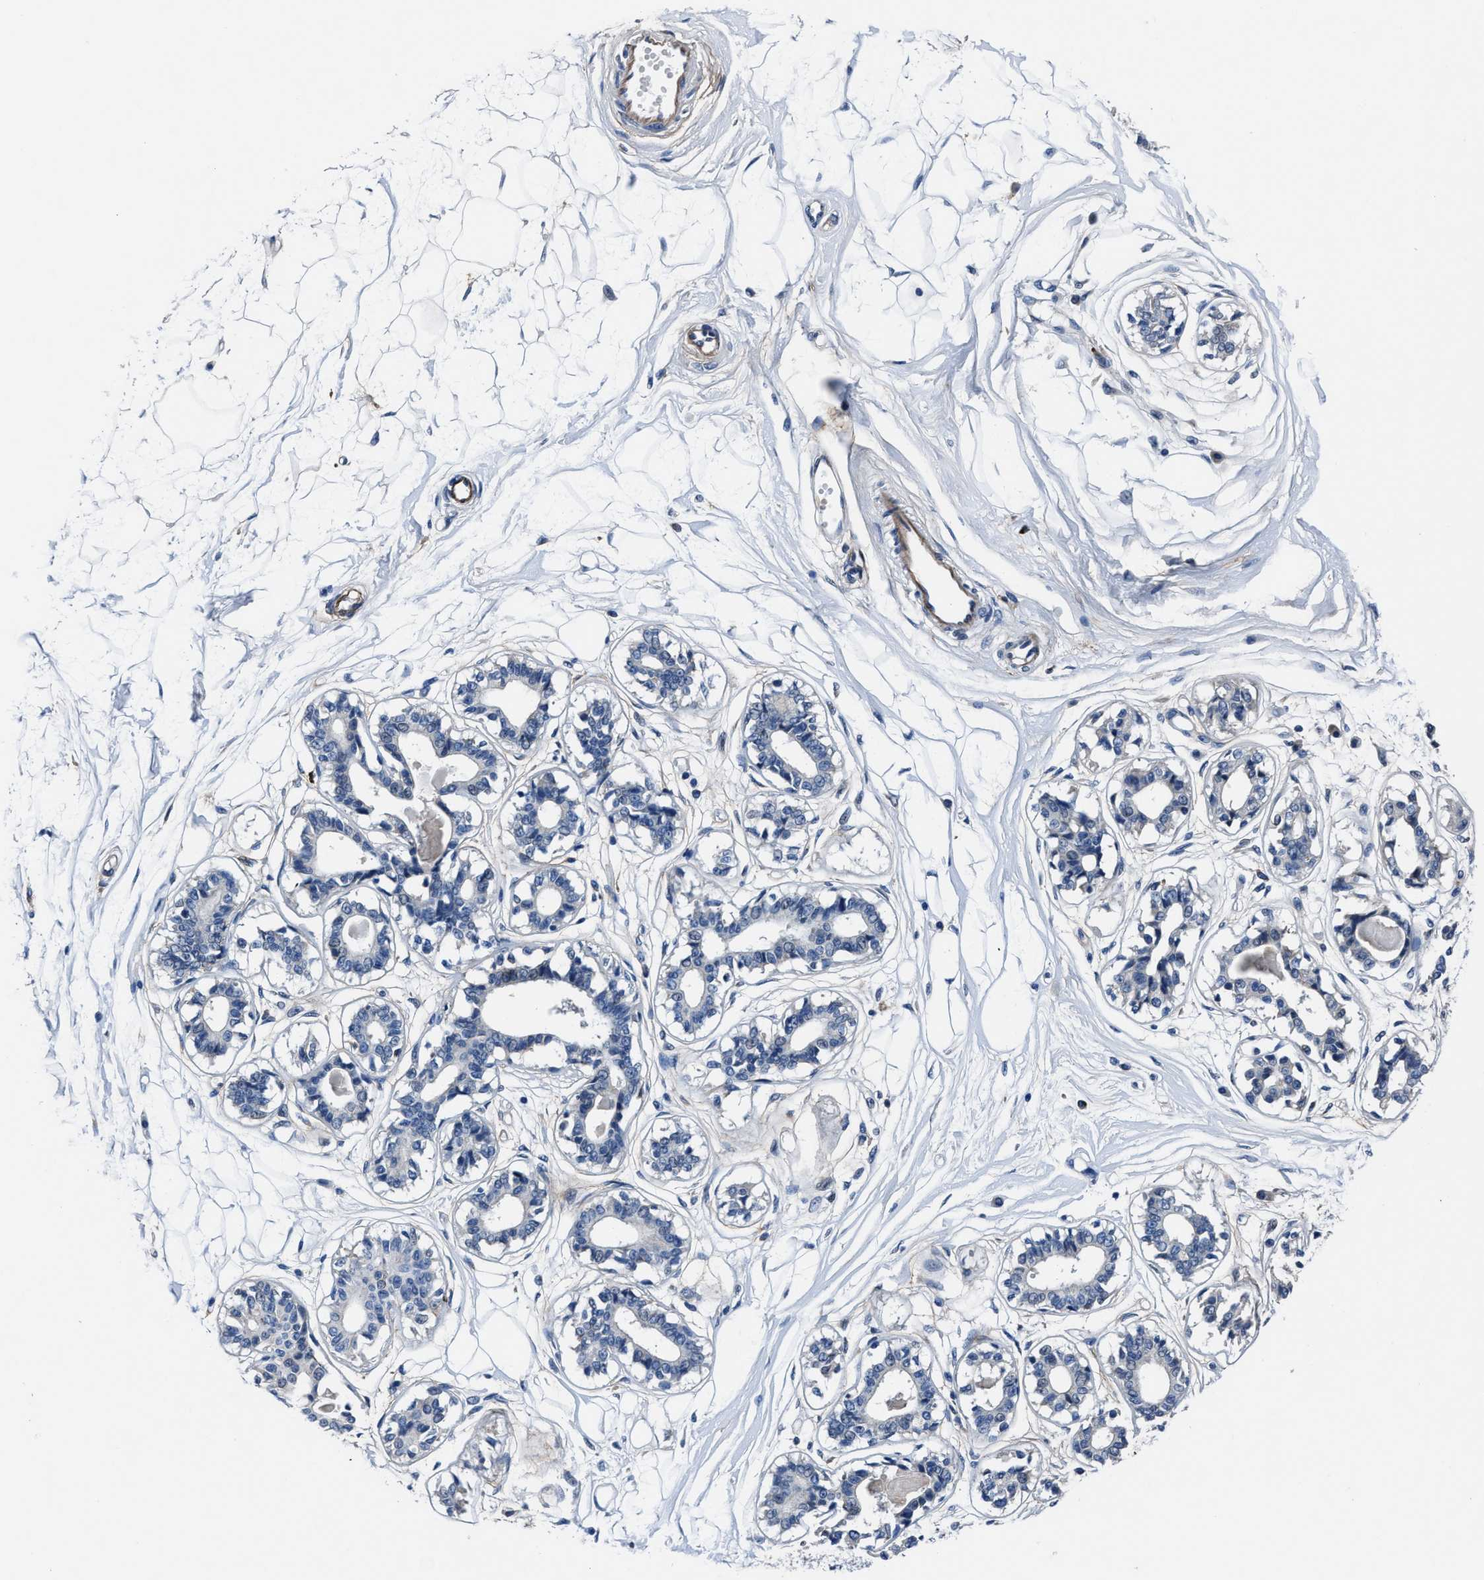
{"staining": {"intensity": "negative", "quantity": "none", "location": "none"}, "tissue": "breast", "cell_type": "Adipocytes", "image_type": "normal", "snomed": [{"axis": "morphology", "description": "Normal tissue, NOS"}, {"axis": "topography", "description": "Breast"}], "caption": "Immunohistochemistry of normal breast shows no positivity in adipocytes. (Stains: DAB immunohistochemistry (IHC) with hematoxylin counter stain, Microscopy: brightfield microscopy at high magnification).", "gene": "FGL2", "patient": {"sex": "female", "age": 45}}